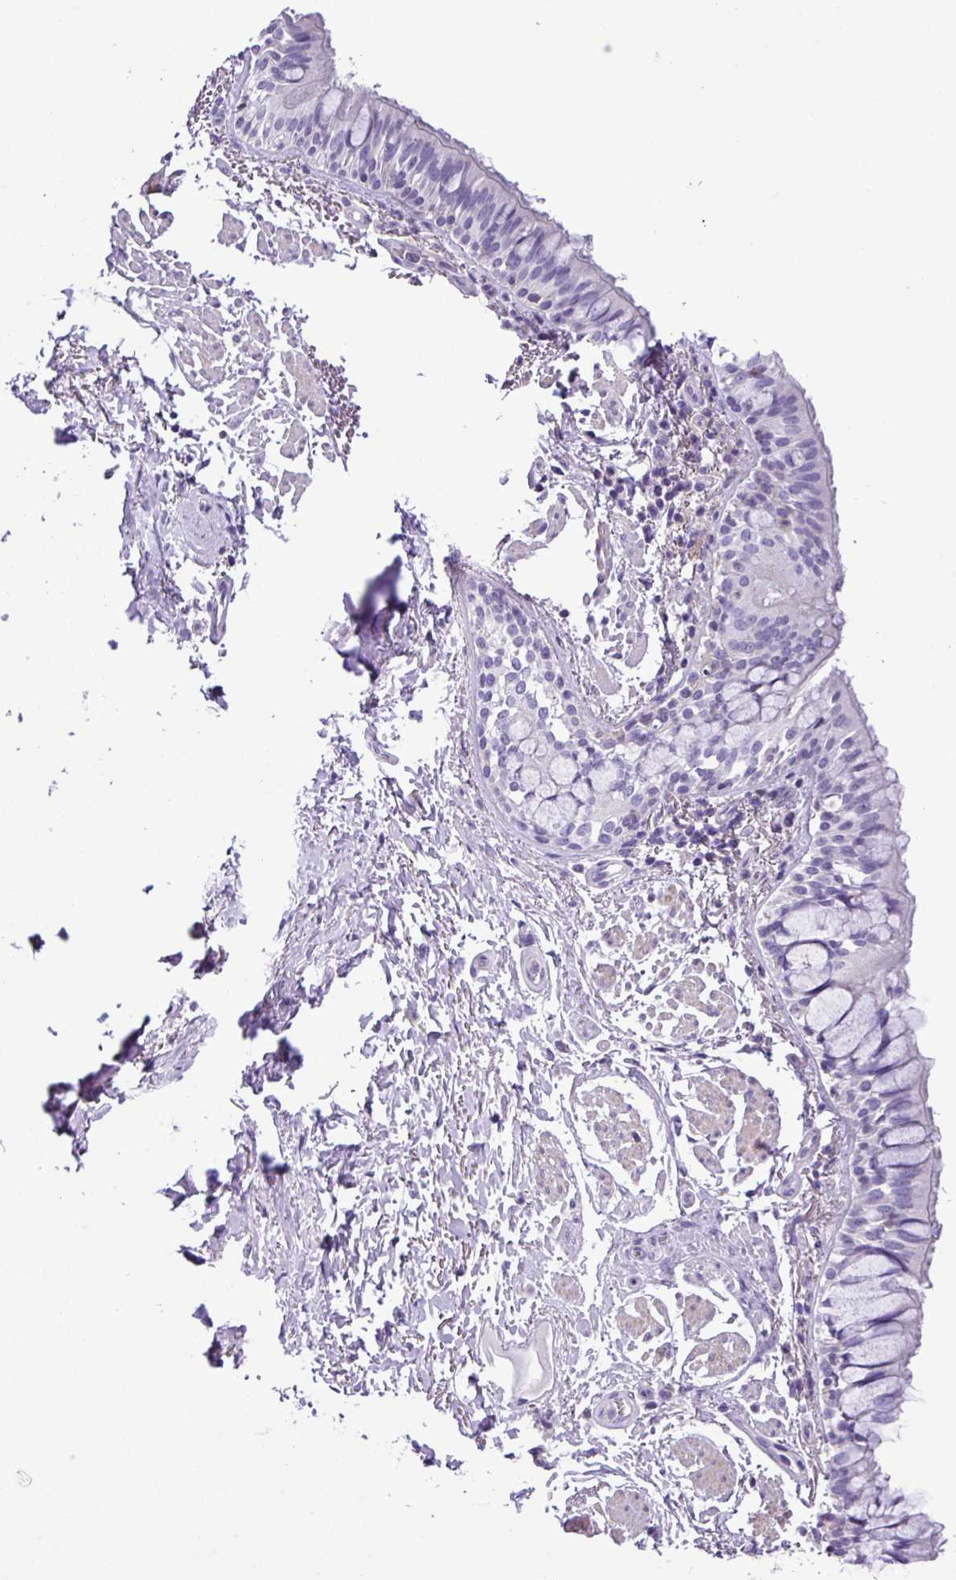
{"staining": {"intensity": "negative", "quantity": "none", "location": "none"}, "tissue": "bronchus", "cell_type": "Respiratory epithelial cells", "image_type": "normal", "snomed": [{"axis": "morphology", "description": "Normal tissue, NOS"}, {"axis": "topography", "description": "Bronchus"}], "caption": "Immunohistochemistry of unremarkable human bronchus exhibits no positivity in respiratory epithelial cells.", "gene": "ZNF334", "patient": {"sex": "male", "age": 70}}